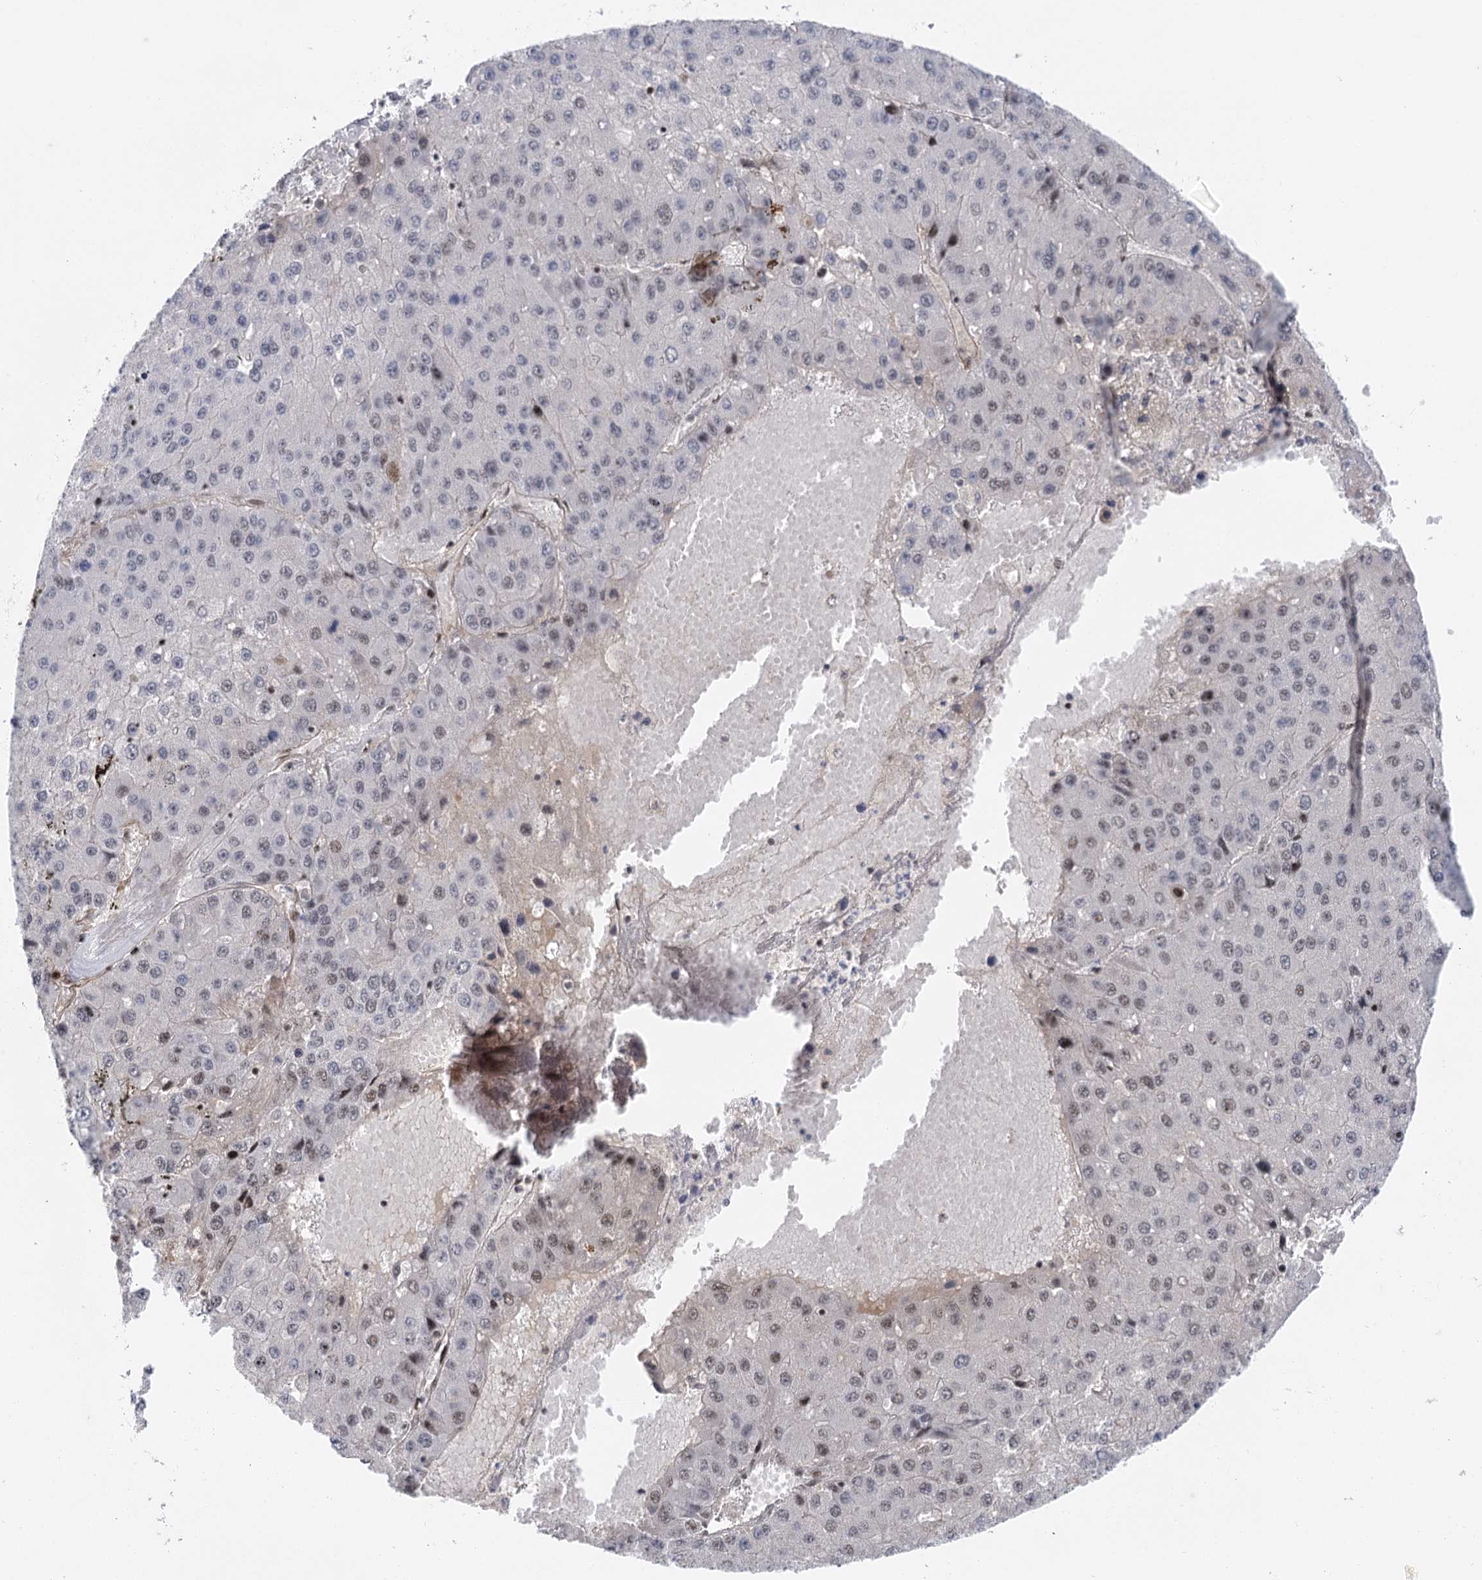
{"staining": {"intensity": "moderate", "quantity": "<25%", "location": "nuclear"}, "tissue": "liver cancer", "cell_type": "Tumor cells", "image_type": "cancer", "snomed": [{"axis": "morphology", "description": "Carcinoma, Hepatocellular, NOS"}, {"axis": "topography", "description": "Liver"}], "caption": "Immunohistochemistry (IHC) of human liver hepatocellular carcinoma displays low levels of moderate nuclear expression in approximately <25% of tumor cells.", "gene": "IL11RA", "patient": {"sex": "female", "age": 73}}